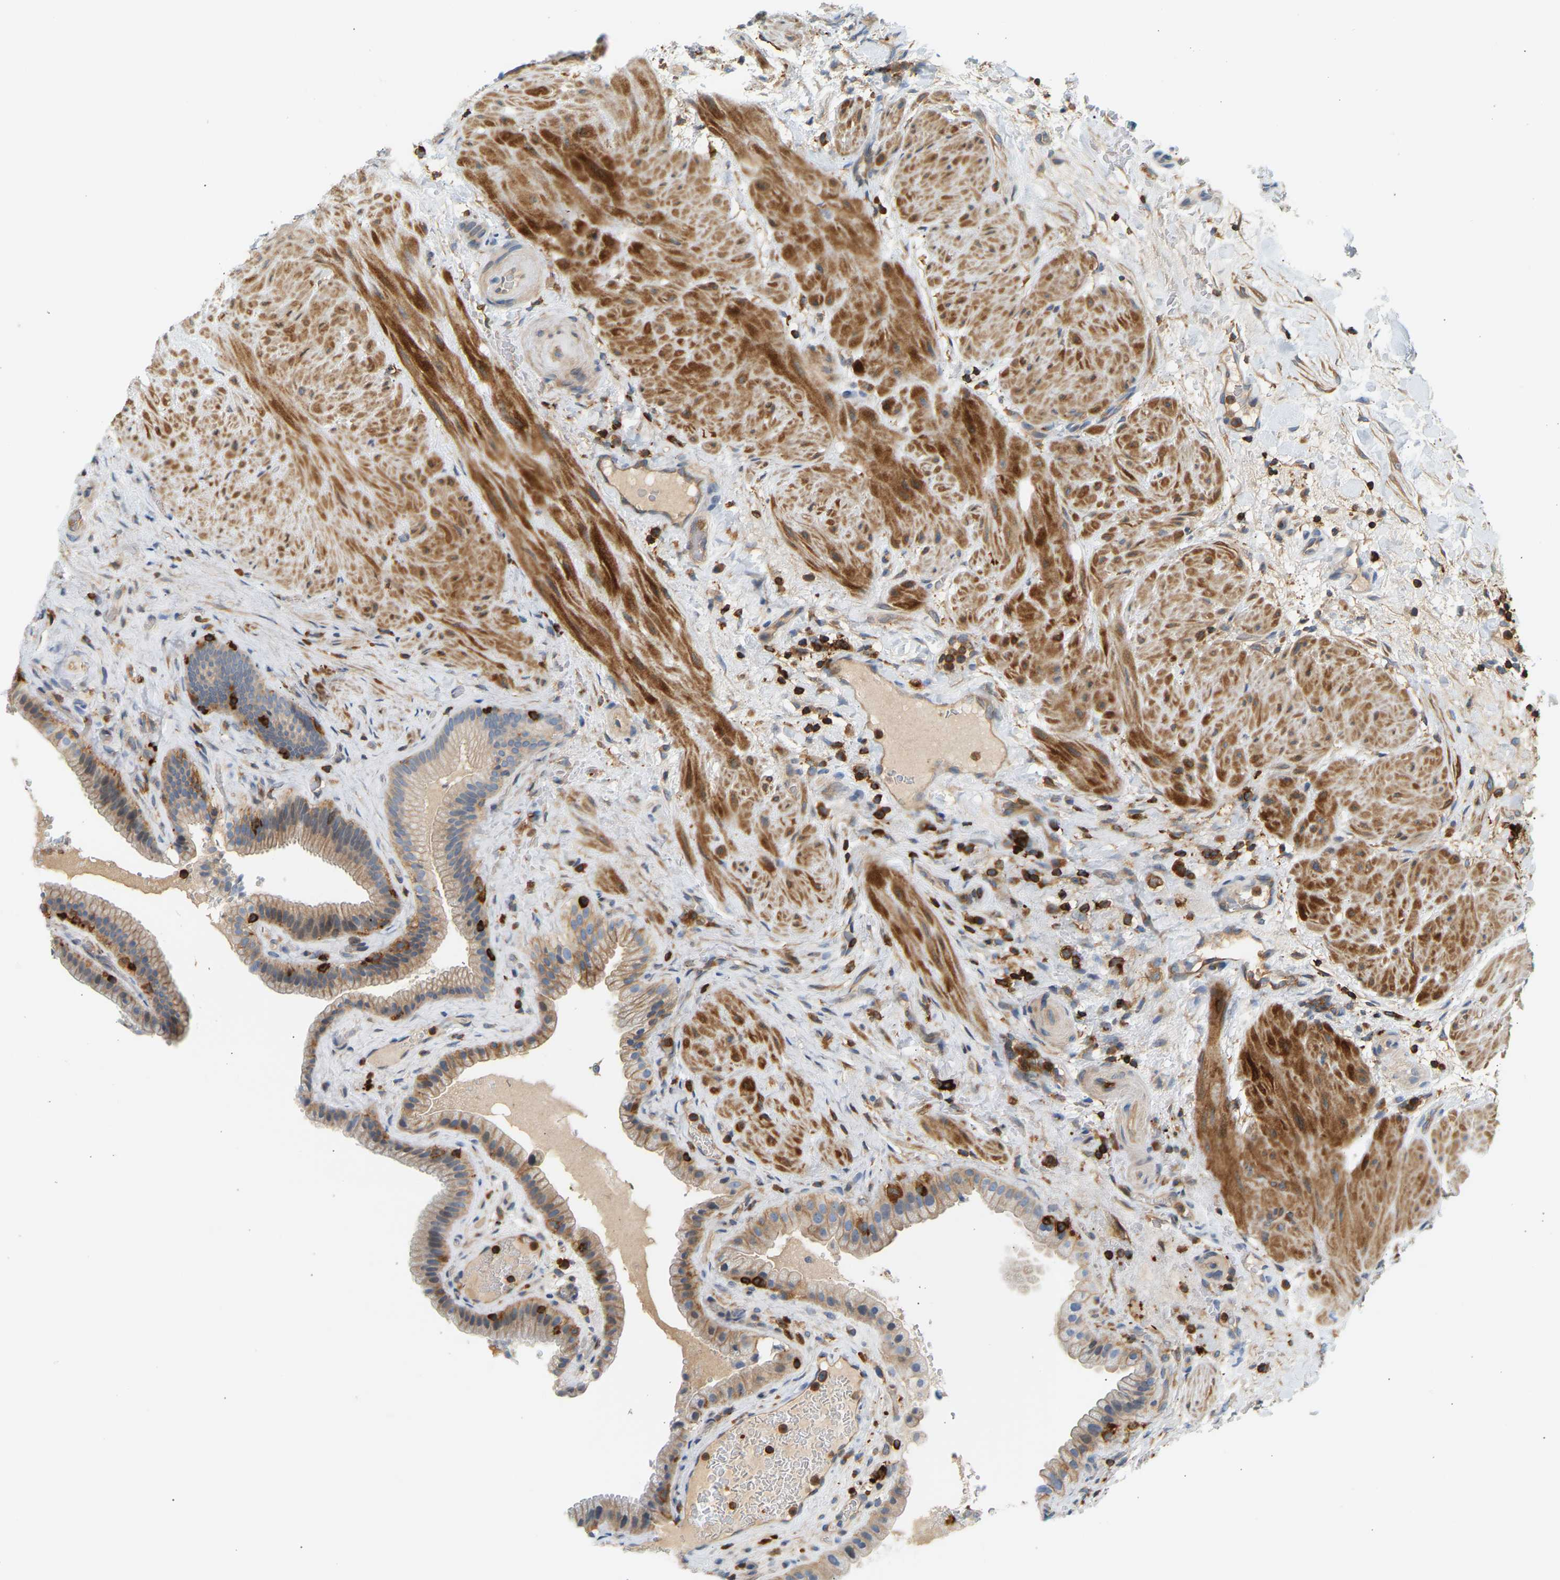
{"staining": {"intensity": "moderate", "quantity": "25%-75%", "location": "cytoplasmic/membranous"}, "tissue": "gallbladder", "cell_type": "Glandular cells", "image_type": "normal", "snomed": [{"axis": "morphology", "description": "Normal tissue, NOS"}, {"axis": "topography", "description": "Gallbladder"}], "caption": "Protein expression analysis of normal human gallbladder reveals moderate cytoplasmic/membranous expression in approximately 25%-75% of glandular cells.", "gene": "FNBP1", "patient": {"sex": "male", "age": 49}}